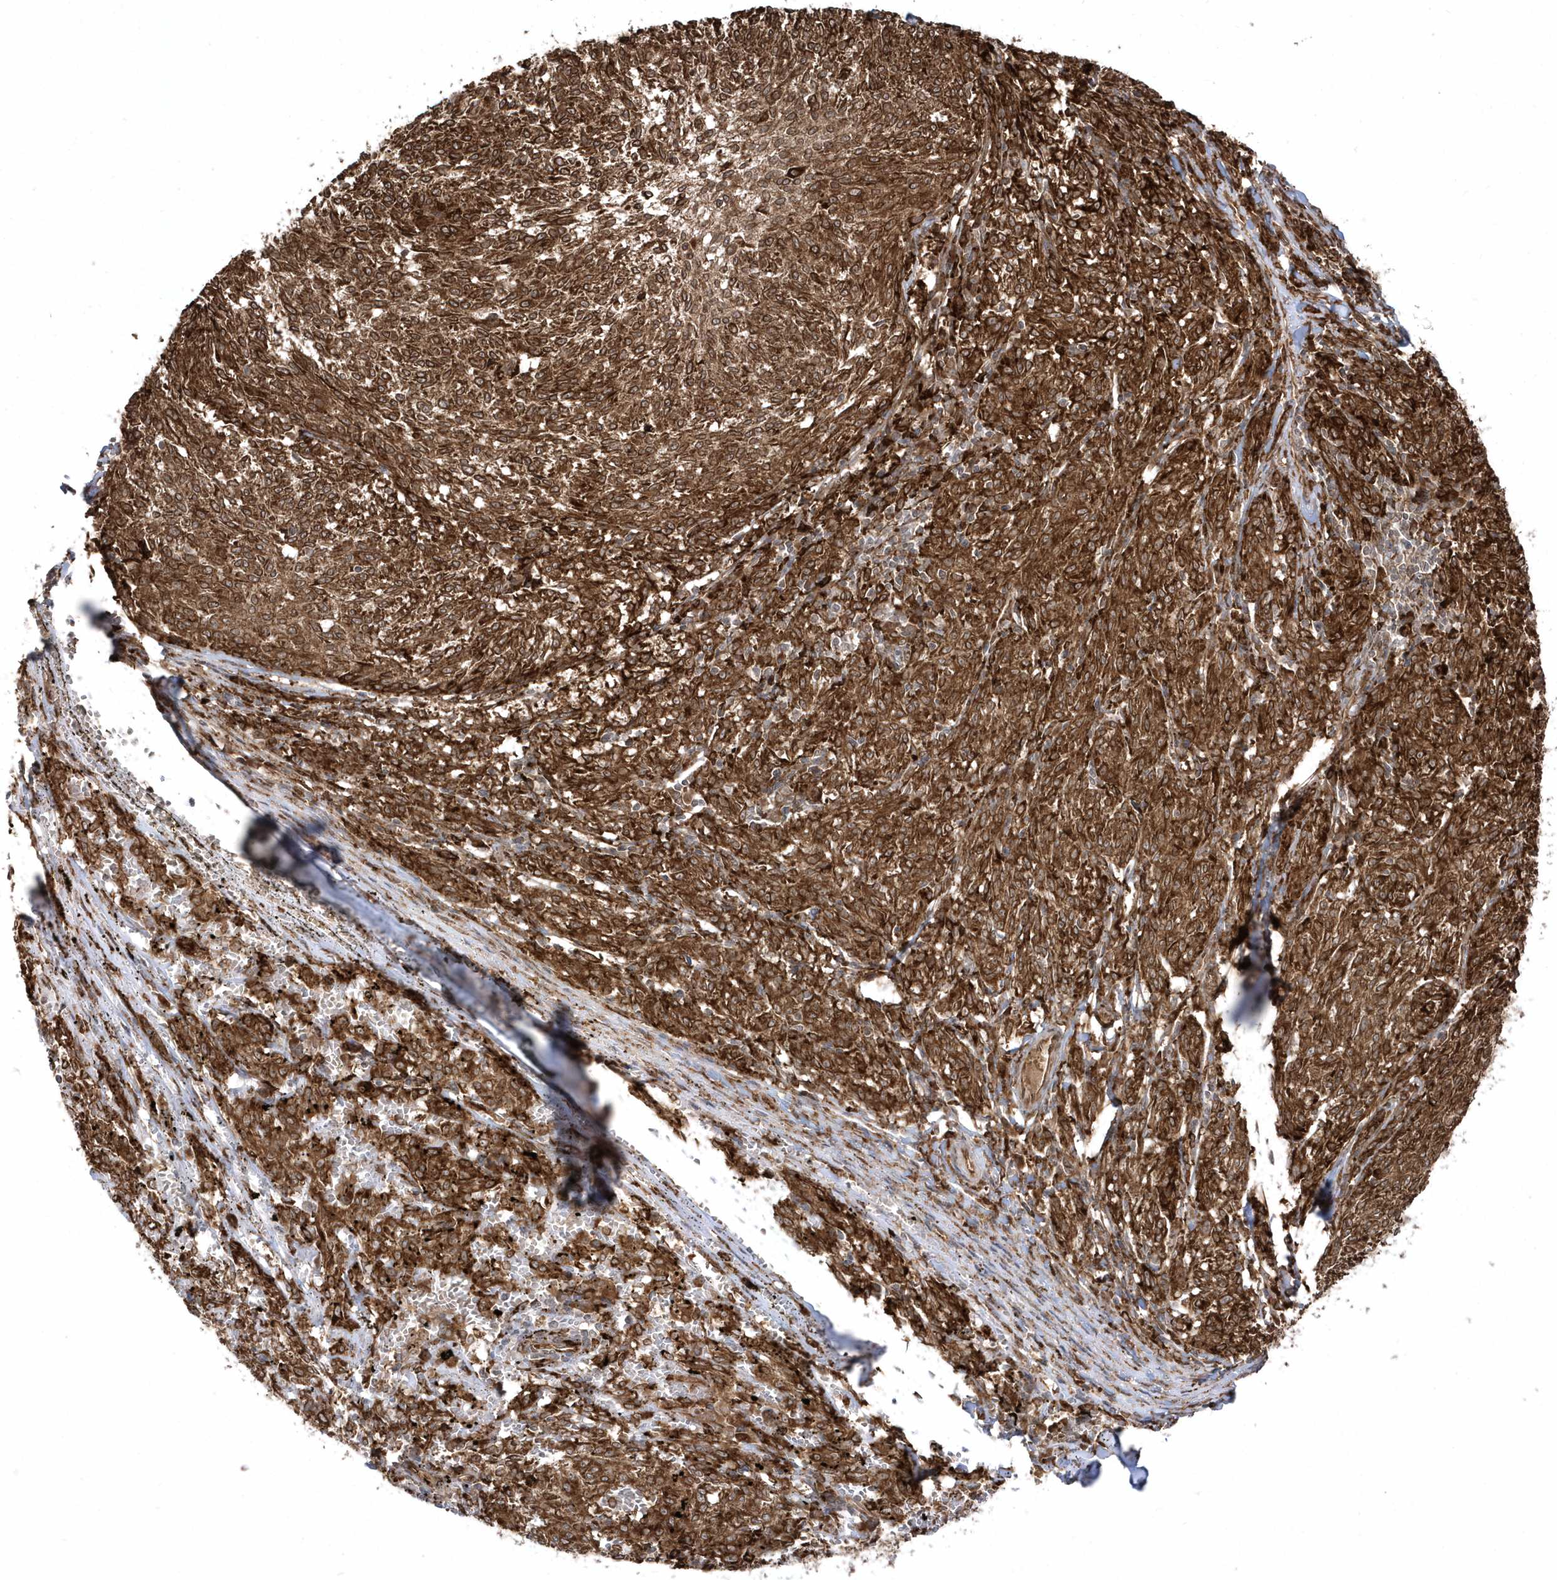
{"staining": {"intensity": "strong", "quantity": ">75%", "location": "cytoplasmic/membranous,nuclear"}, "tissue": "melanoma", "cell_type": "Tumor cells", "image_type": "cancer", "snomed": [{"axis": "morphology", "description": "Malignant melanoma, NOS"}, {"axis": "topography", "description": "Skin"}], "caption": "Immunohistochemistry staining of melanoma, which exhibits high levels of strong cytoplasmic/membranous and nuclear positivity in about >75% of tumor cells indicating strong cytoplasmic/membranous and nuclear protein staining. The staining was performed using DAB (brown) for protein detection and nuclei were counterstained in hematoxylin (blue).", "gene": "EPC2", "patient": {"sex": "female", "age": 72}}